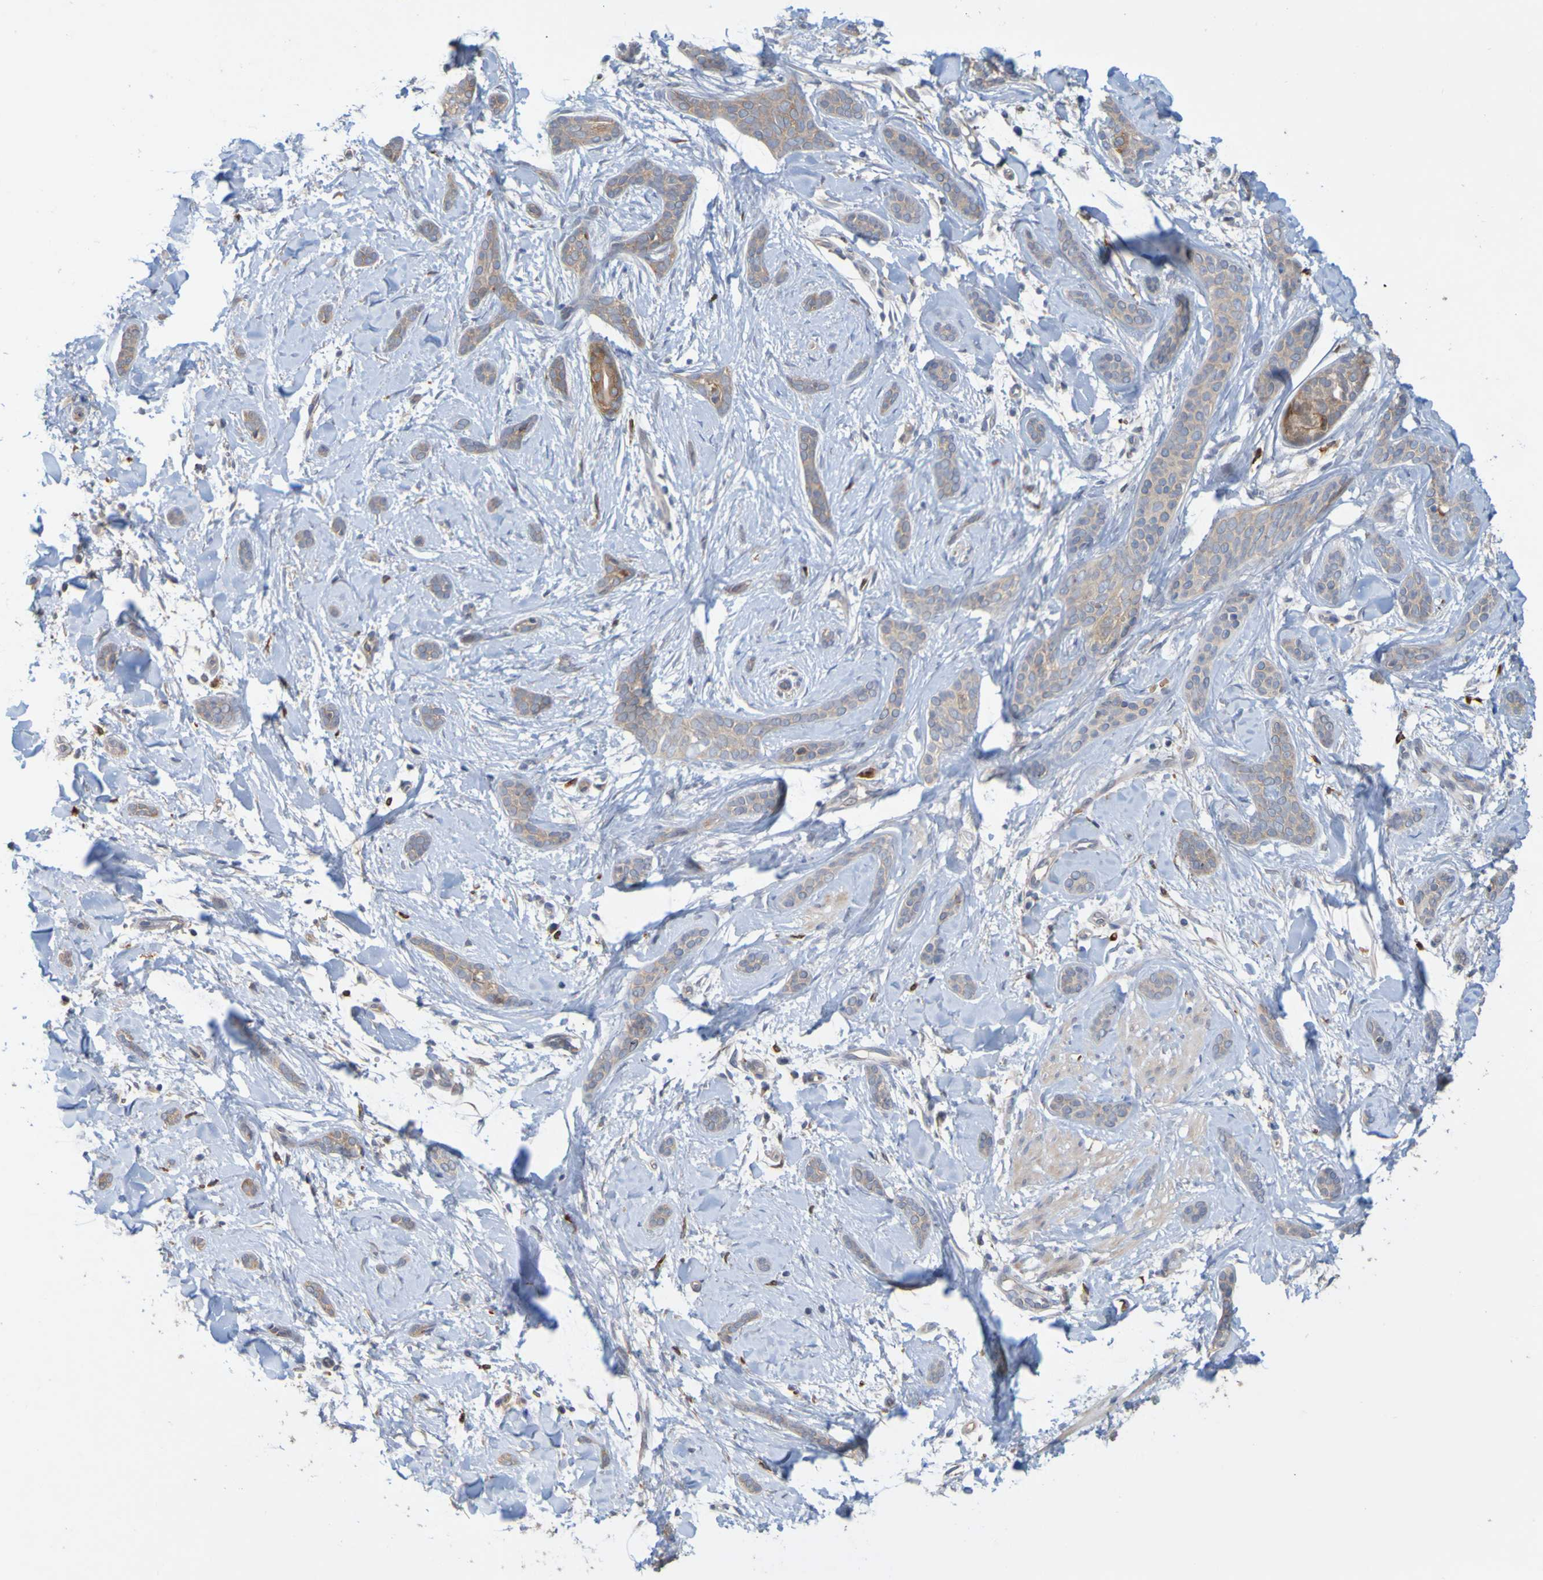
{"staining": {"intensity": "moderate", "quantity": "25%-75%", "location": "cytoplasmic/membranous"}, "tissue": "skin cancer", "cell_type": "Tumor cells", "image_type": "cancer", "snomed": [{"axis": "morphology", "description": "Basal cell carcinoma"}, {"axis": "morphology", "description": "Adnexal tumor, benign"}, {"axis": "topography", "description": "Skin"}], "caption": "IHC micrograph of neoplastic tissue: skin basal cell carcinoma stained using IHC shows medium levels of moderate protein expression localized specifically in the cytoplasmic/membranous of tumor cells, appearing as a cytoplasmic/membranous brown color.", "gene": "NAV2", "patient": {"sex": "female", "age": 42}}